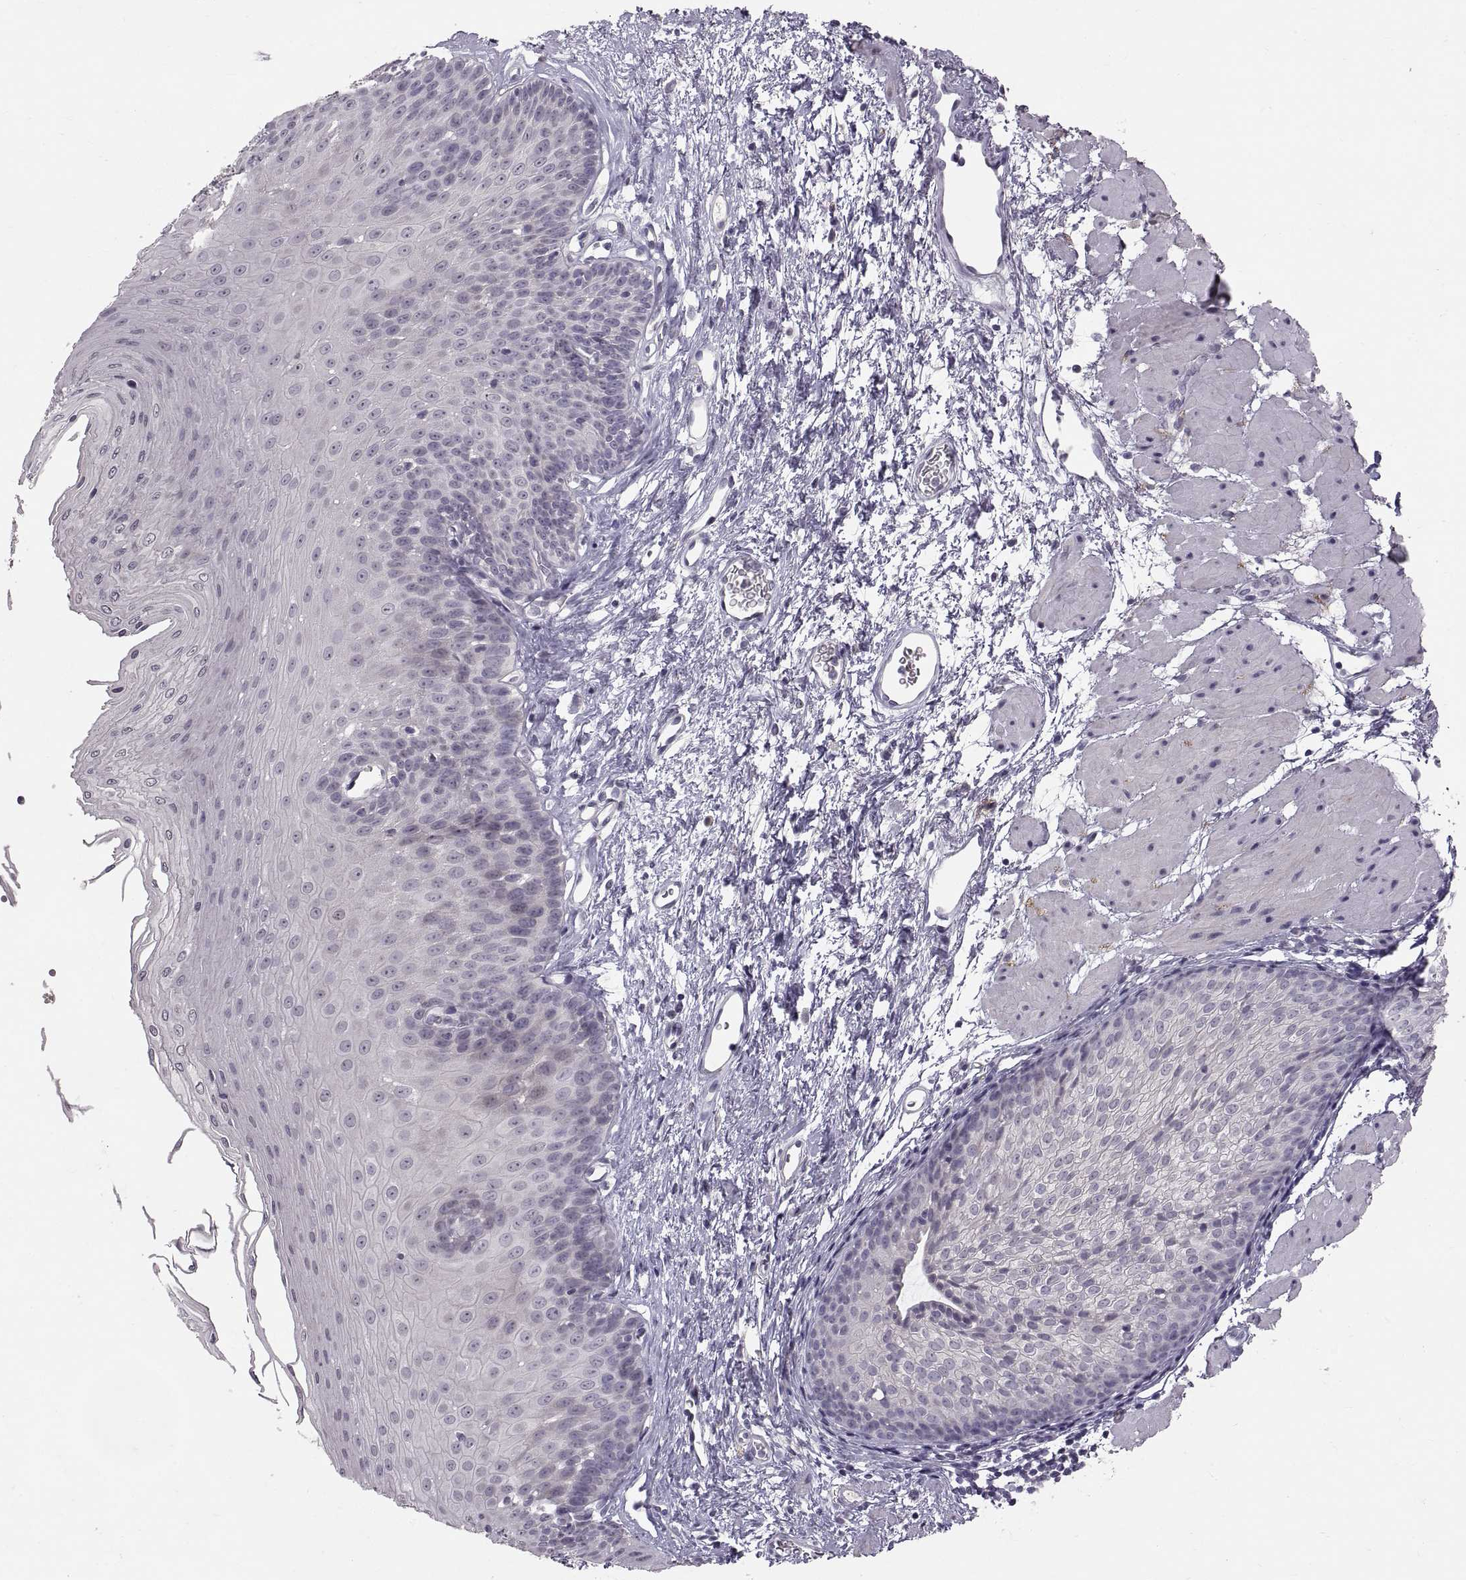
{"staining": {"intensity": "negative", "quantity": "none", "location": "none"}, "tissue": "esophagus", "cell_type": "Squamous epithelial cells", "image_type": "normal", "snomed": [{"axis": "morphology", "description": "Normal tissue, NOS"}, {"axis": "topography", "description": "Esophagus"}], "caption": "The histopathology image exhibits no staining of squamous epithelial cells in benign esophagus.", "gene": "CDH2", "patient": {"sex": "female", "age": 62}}